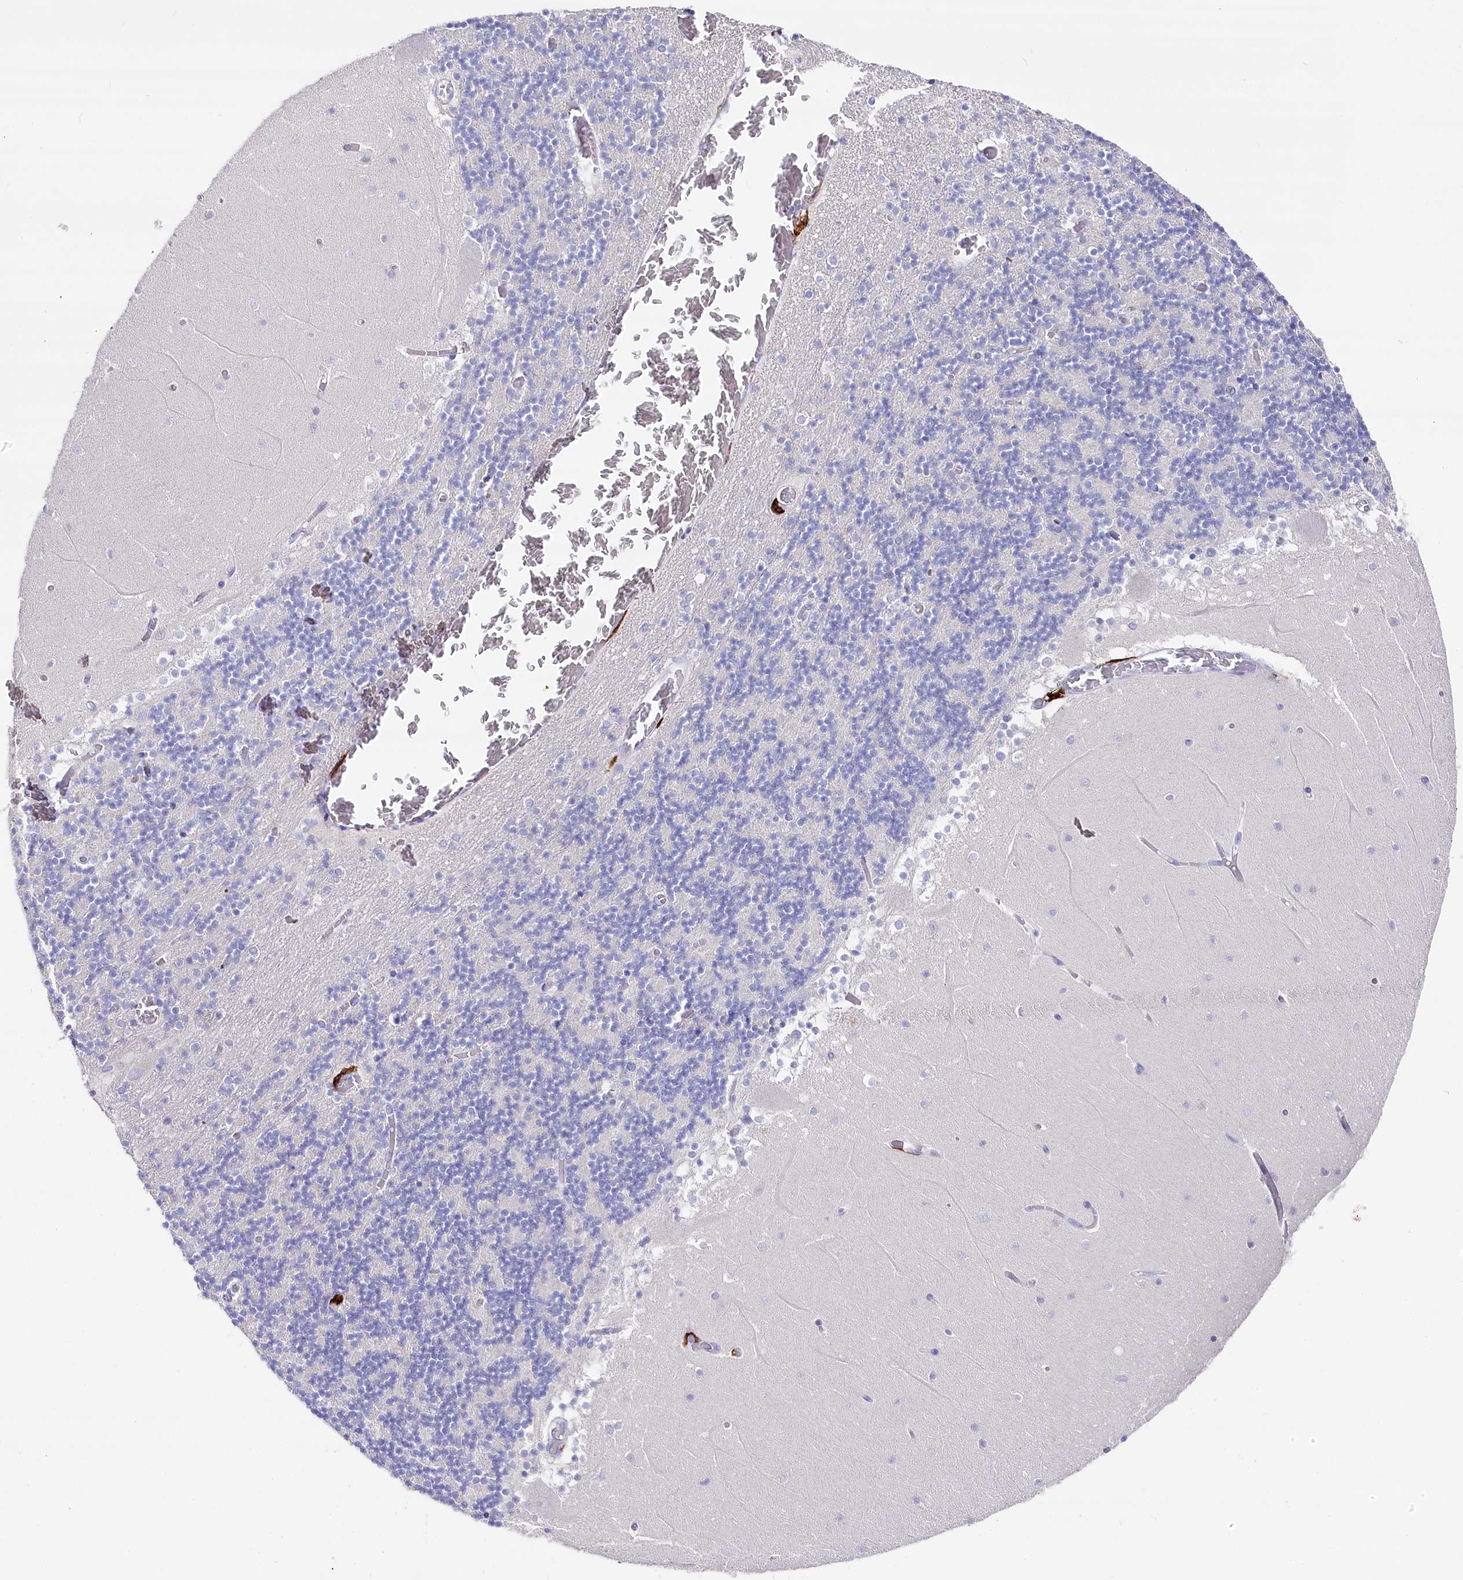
{"staining": {"intensity": "negative", "quantity": "none", "location": "none"}, "tissue": "cerebellum", "cell_type": "Cells in granular layer", "image_type": "normal", "snomed": [{"axis": "morphology", "description": "Normal tissue, NOS"}, {"axis": "topography", "description": "Cerebellum"}], "caption": "Immunohistochemistry micrograph of benign human cerebellum stained for a protein (brown), which reveals no expression in cells in granular layer.", "gene": "CLEC4M", "patient": {"sex": "female", "age": 28}}